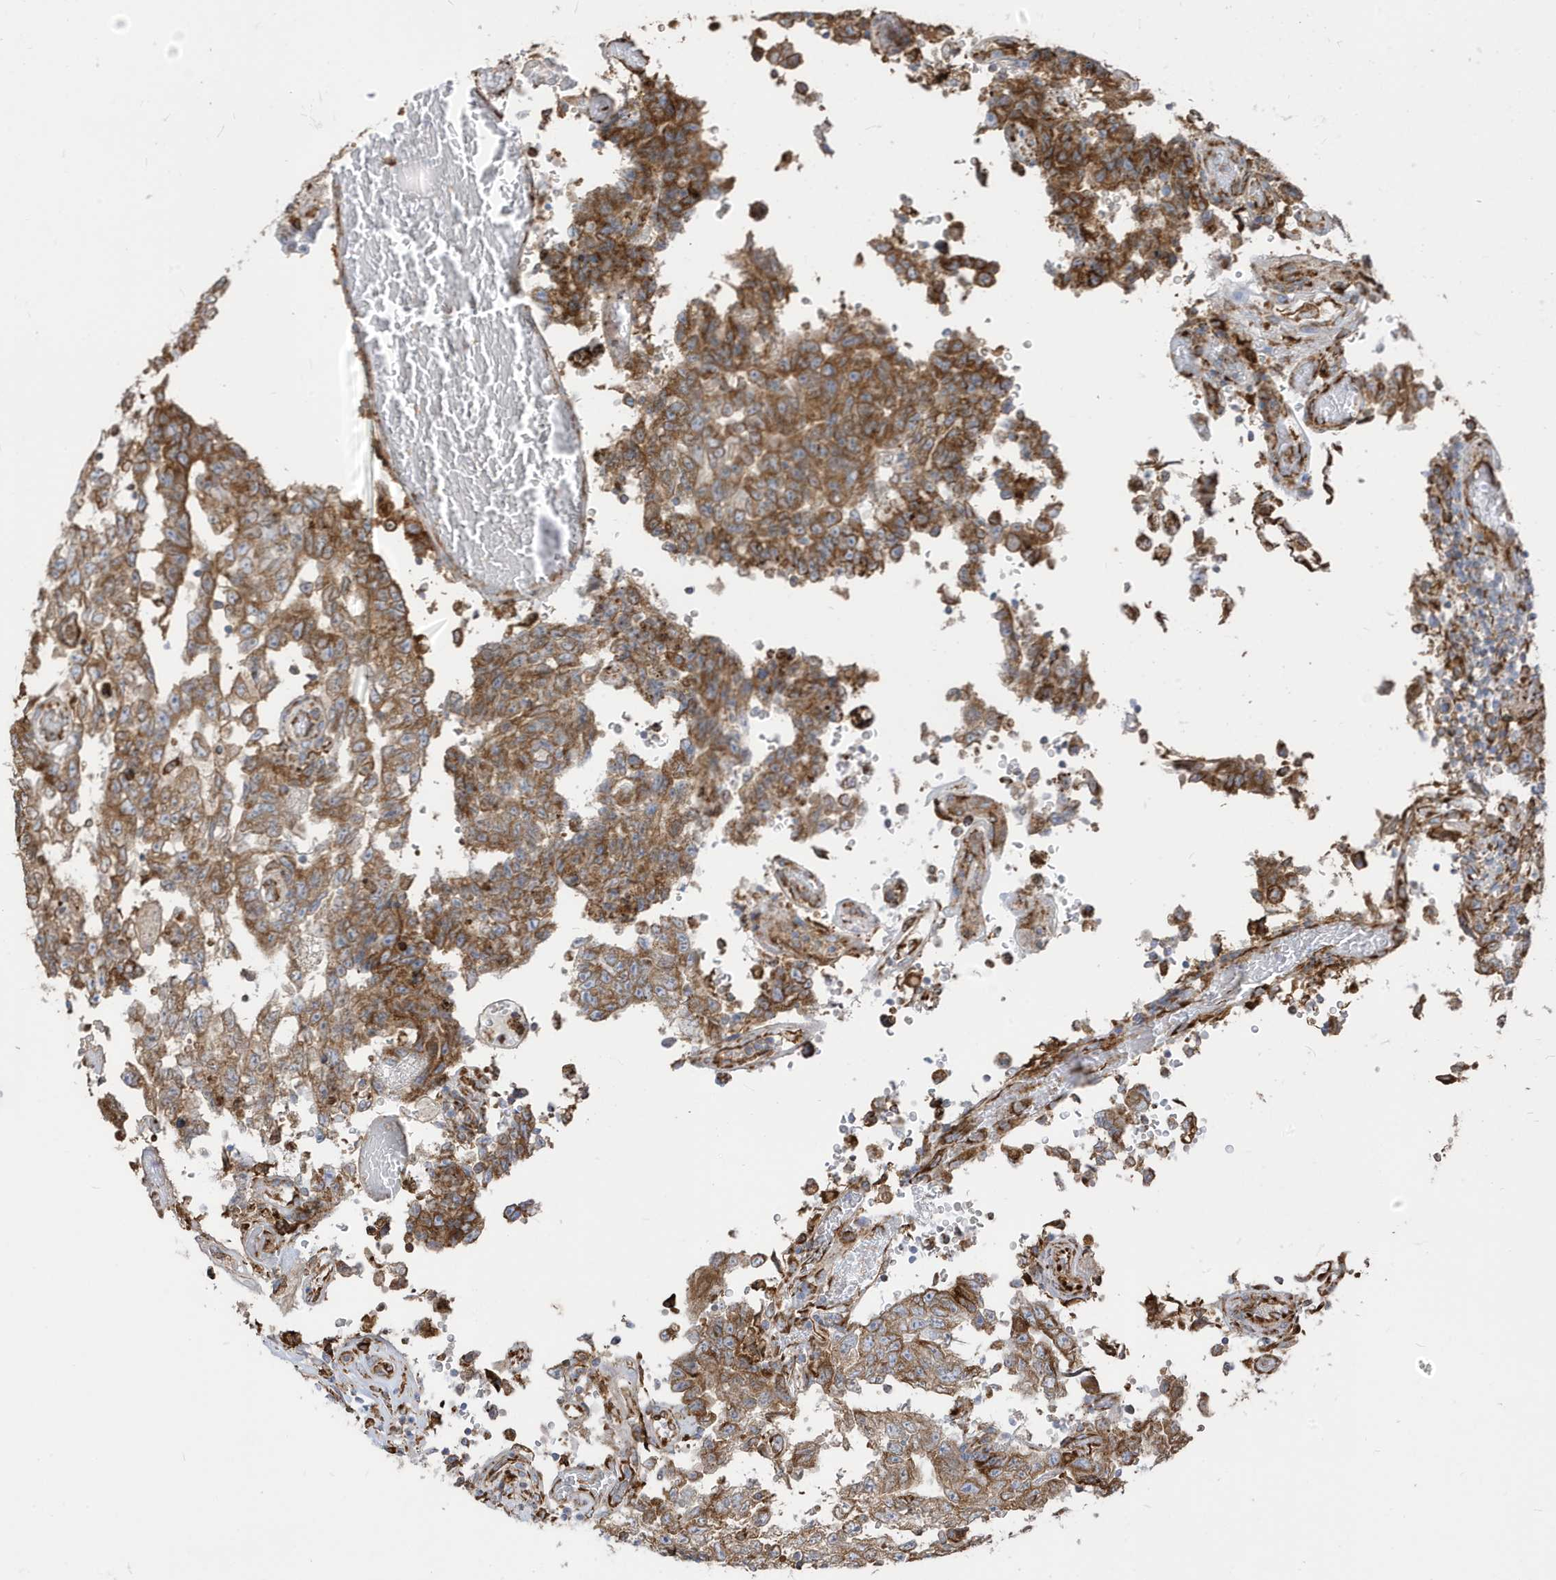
{"staining": {"intensity": "moderate", "quantity": ">75%", "location": "cytoplasmic/membranous"}, "tissue": "testis cancer", "cell_type": "Tumor cells", "image_type": "cancer", "snomed": [{"axis": "morphology", "description": "Carcinoma, Embryonal, NOS"}, {"axis": "topography", "description": "Testis"}], "caption": "This image displays immunohistochemistry staining of testis embryonal carcinoma, with medium moderate cytoplasmic/membranous positivity in approximately >75% of tumor cells.", "gene": "PDIA6", "patient": {"sex": "male", "age": 26}}